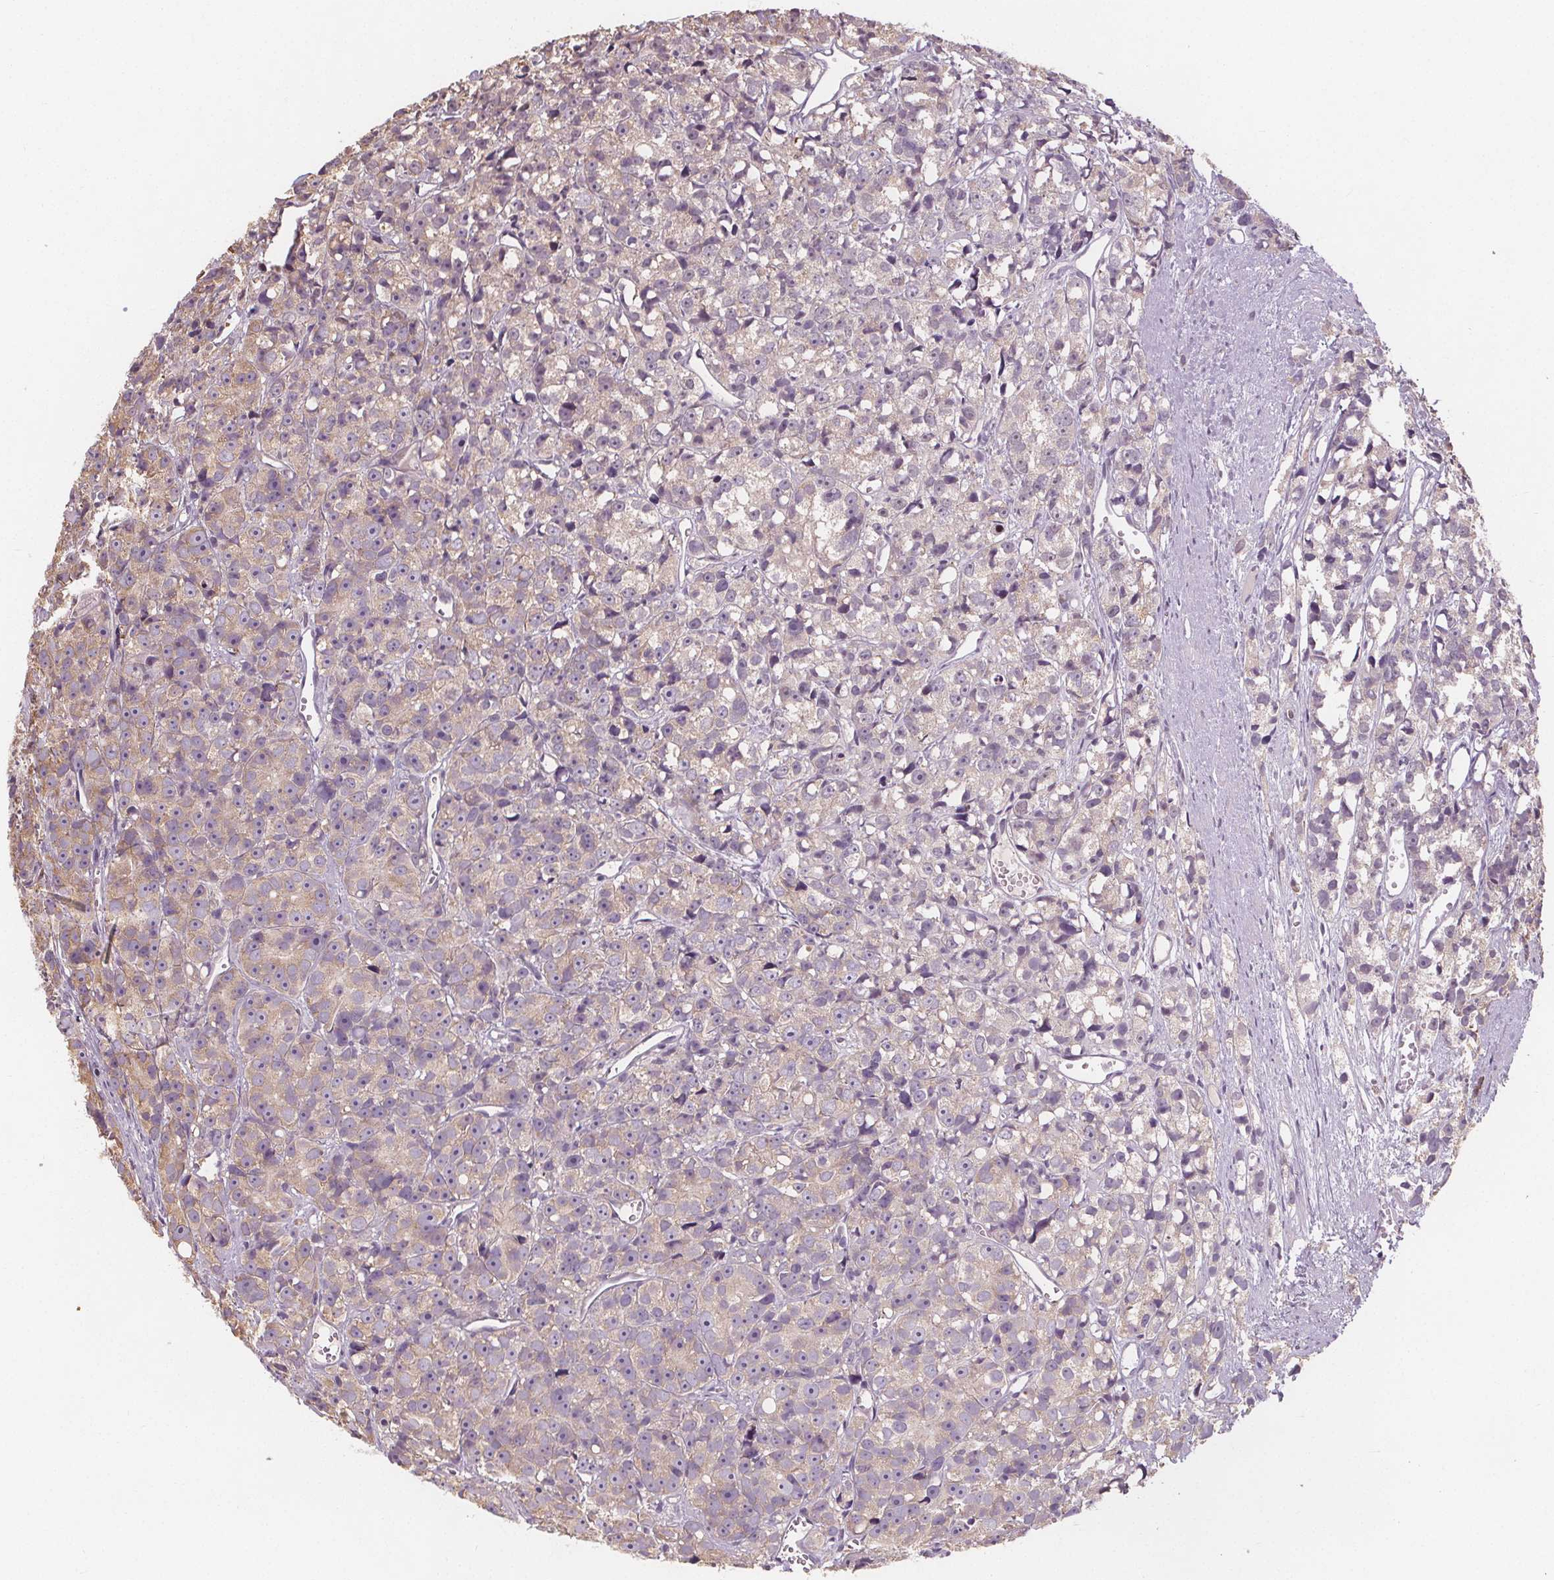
{"staining": {"intensity": "negative", "quantity": "none", "location": "none"}, "tissue": "prostate cancer", "cell_type": "Tumor cells", "image_type": "cancer", "snomed": [{"axis": "morphology", "description": "Adenocarcinoma, High grade"}, {"axis": "topography", "description": "Prostate"}], "caption": "This histopathology image is of high-grade adenocarcinoma (prostate) stained with immunohistochemistry to label a protein in brown with the nuclei are counter-stained blue. There is no staining in tumor cells.", "gene": "TMEM80", "patient": {"sex": "male", "age": 77}}